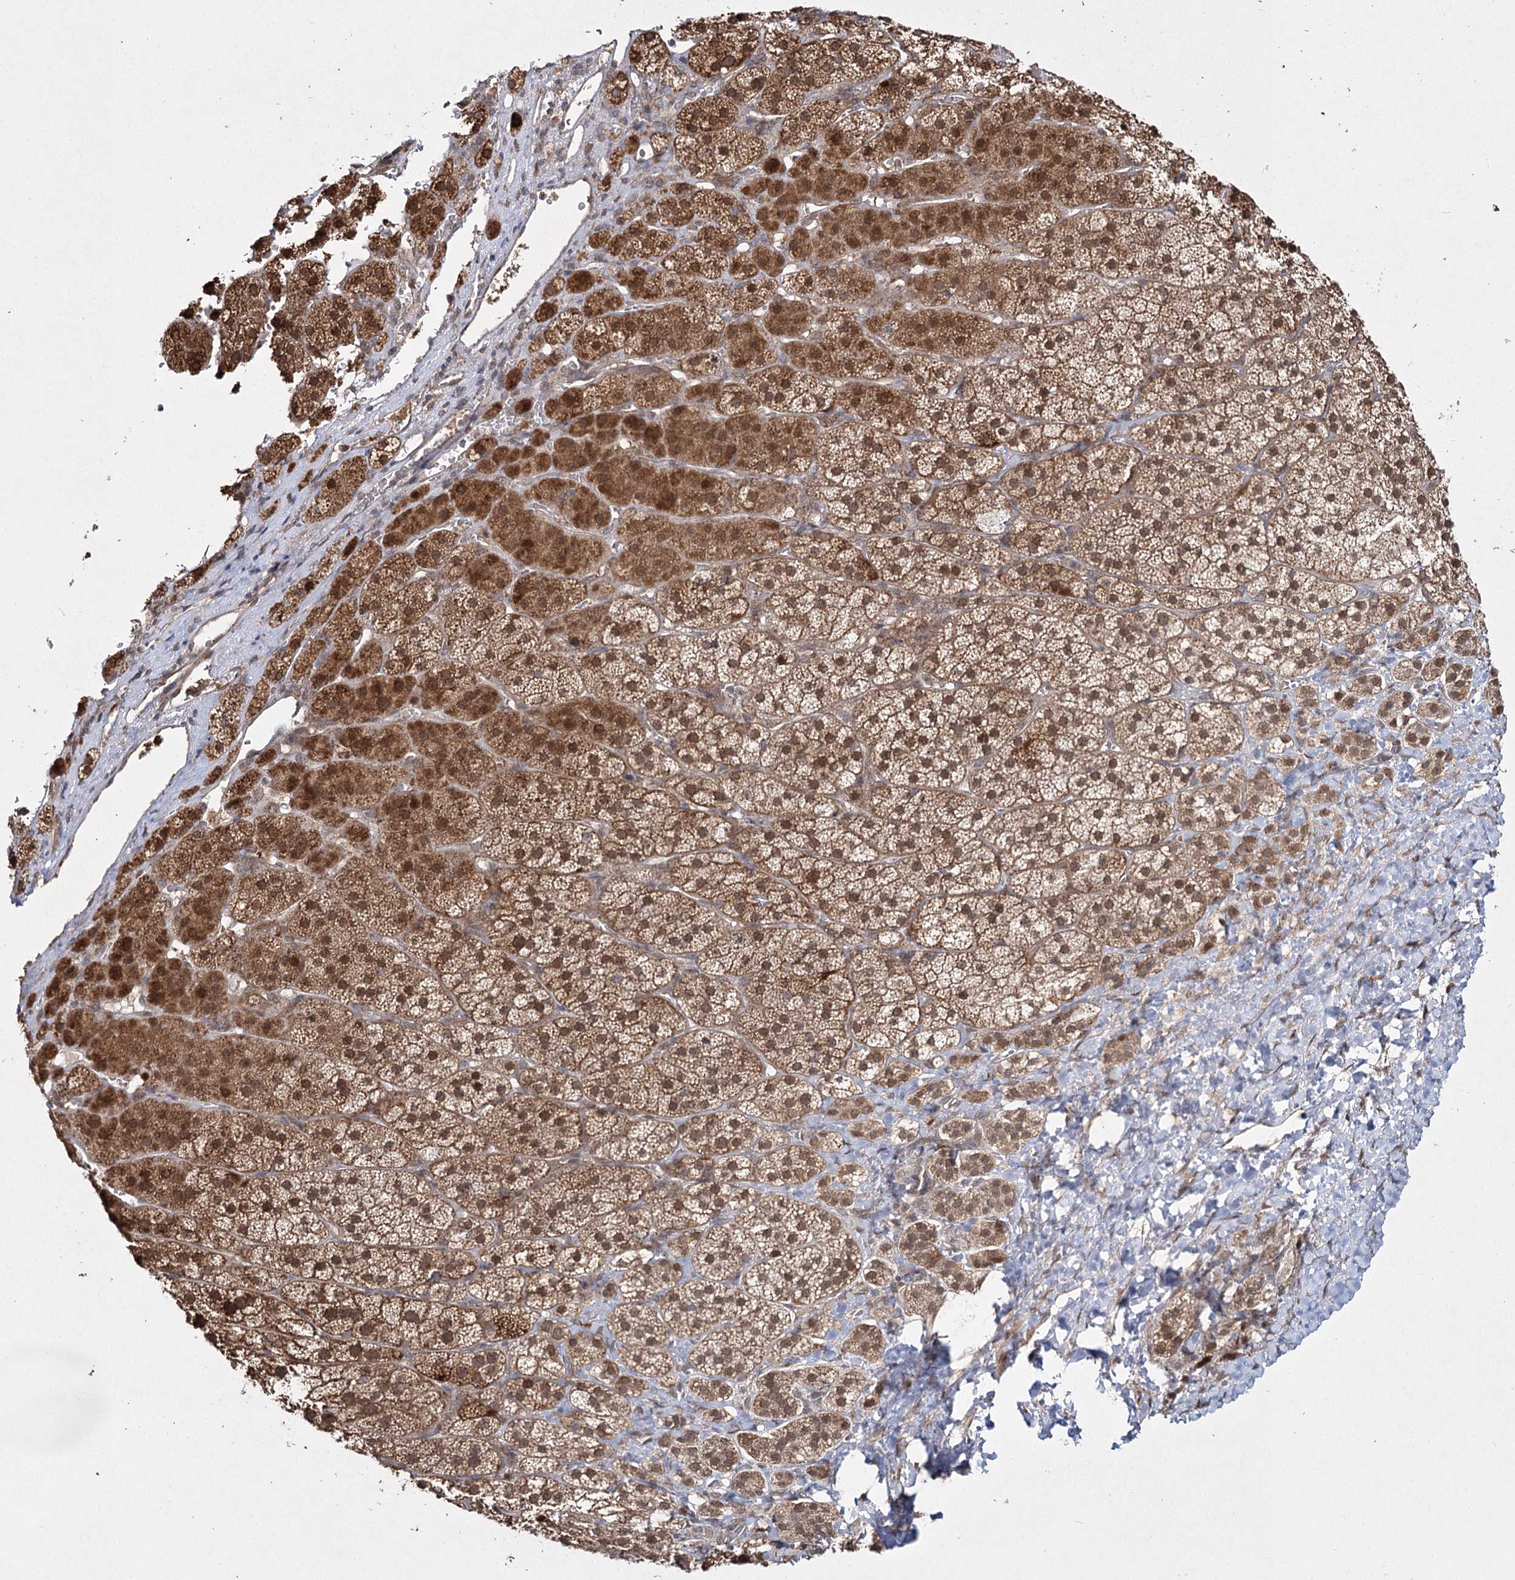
{"staining": {"intensity": "moderate", "quantity": ">75%", "location": "cytoplasmic/membranous,nuclear"}, "tissue": "adrenal gland", "cell_type": "Glandular cells", "image_type": "normal", "snomed": [{"axis": "morphology", "description": "Normal tissue, NOS"}, {"axis": "topography", "description": "Adrenal gland"}], "caption": "Adrenal gland was stained to show a protein in brown. There is medium levels of moderate cytoplasmic/membranous,nuclear staining in approximately >75% of glandular cells. Using DAB (3,3'-diaminobenzidine) (brown) and hematoxylin (blue) stains, captured at high magnification using brightfield microscopy.", "gene": "TRNT1", "patient": {"sex": "female", "age": 44}}